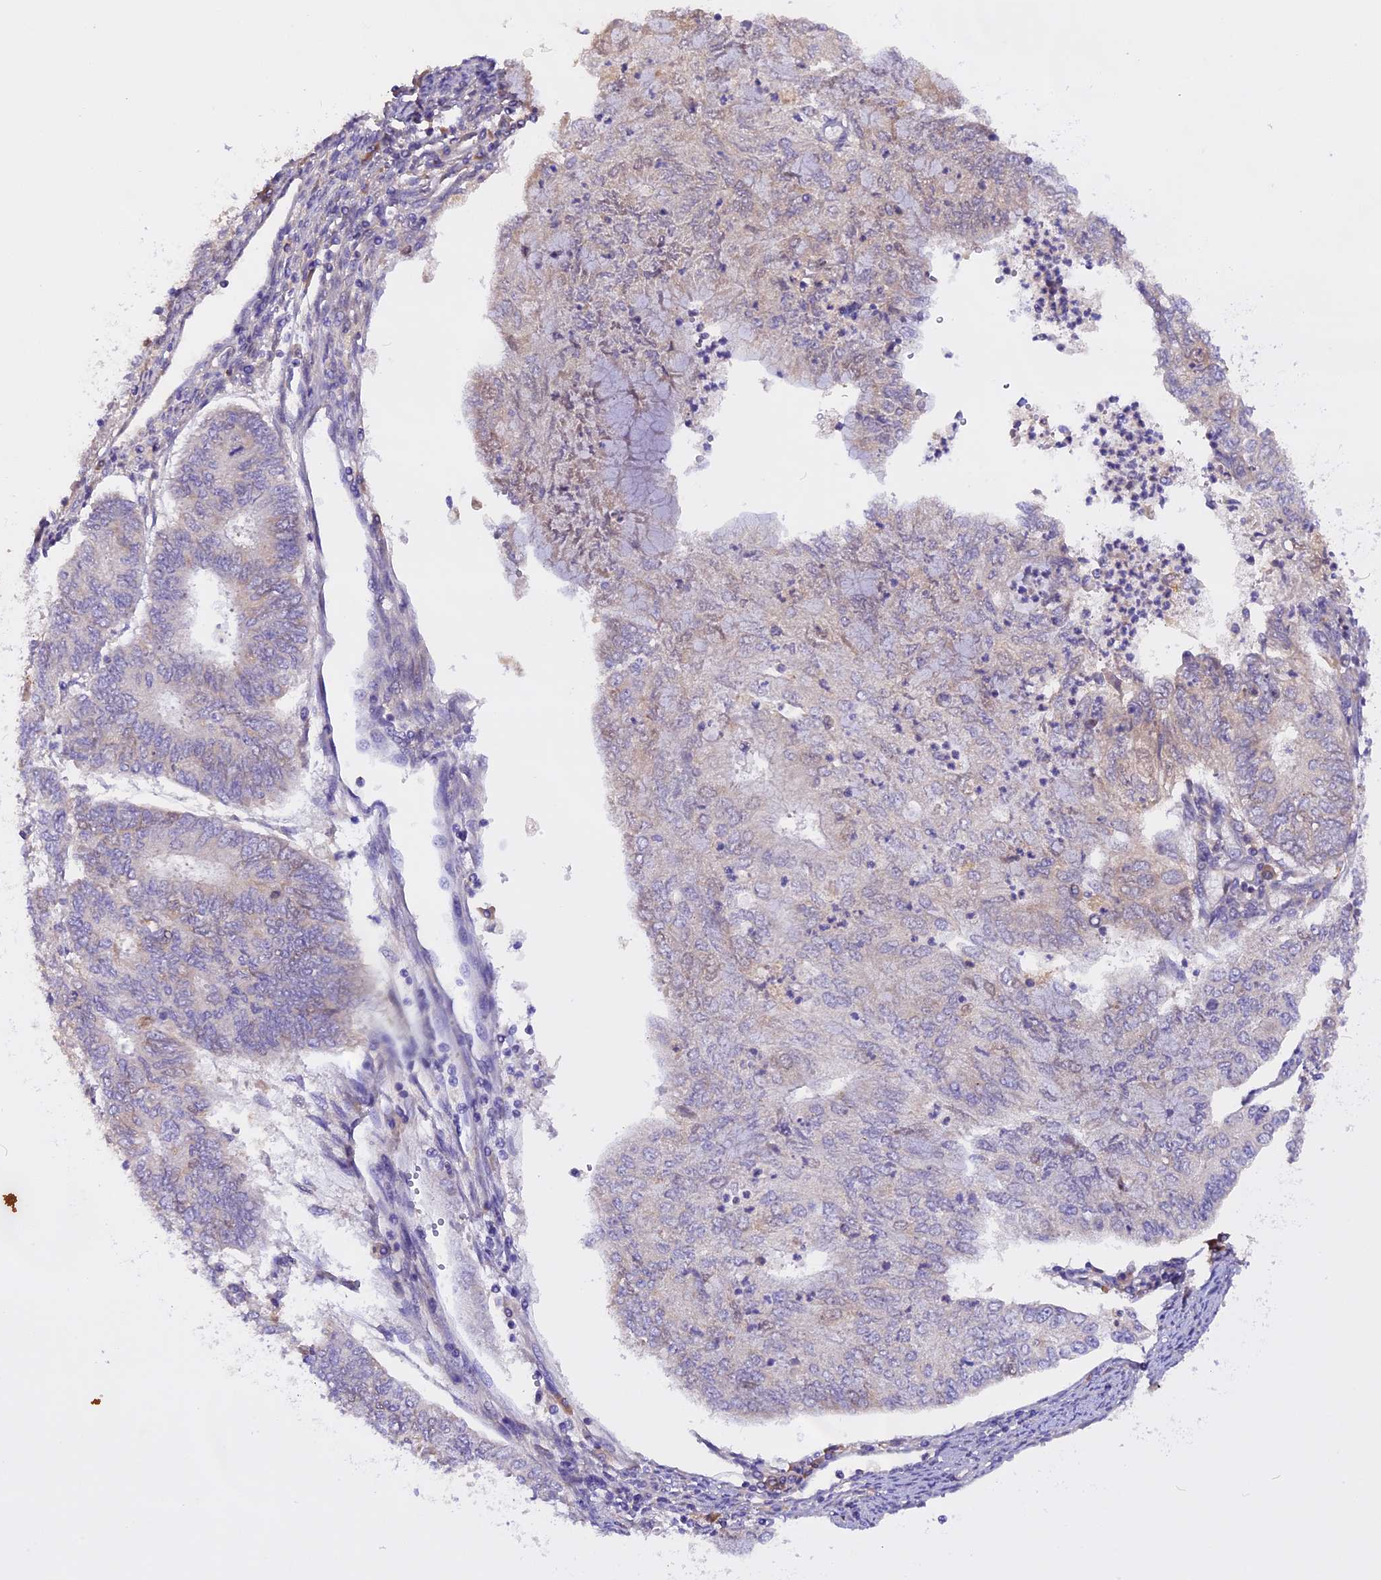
{"staining": {"intensity": "weak", "quantity": "<25%", "location": "cytoplasmic/membranous"}, "tissue": "endometrial cancer", "cell_type": "Tumor cells", "image_type": "cancer", "snomed": [{"axis": "morphology", "description": "Adenocarcinoma, NOS"}, {"axis": "topography", "description": "Endometrium"}], "caption": "Immunohistochemistry of endometrial adenocarcinoma exhibits no expression in tumor cells. The staining is performed using DAB brown chromogen with nuclei counter-stained in using hematoxylin.", "gene": "MARK4", "patient": {"sex": "female", "age": 68}}